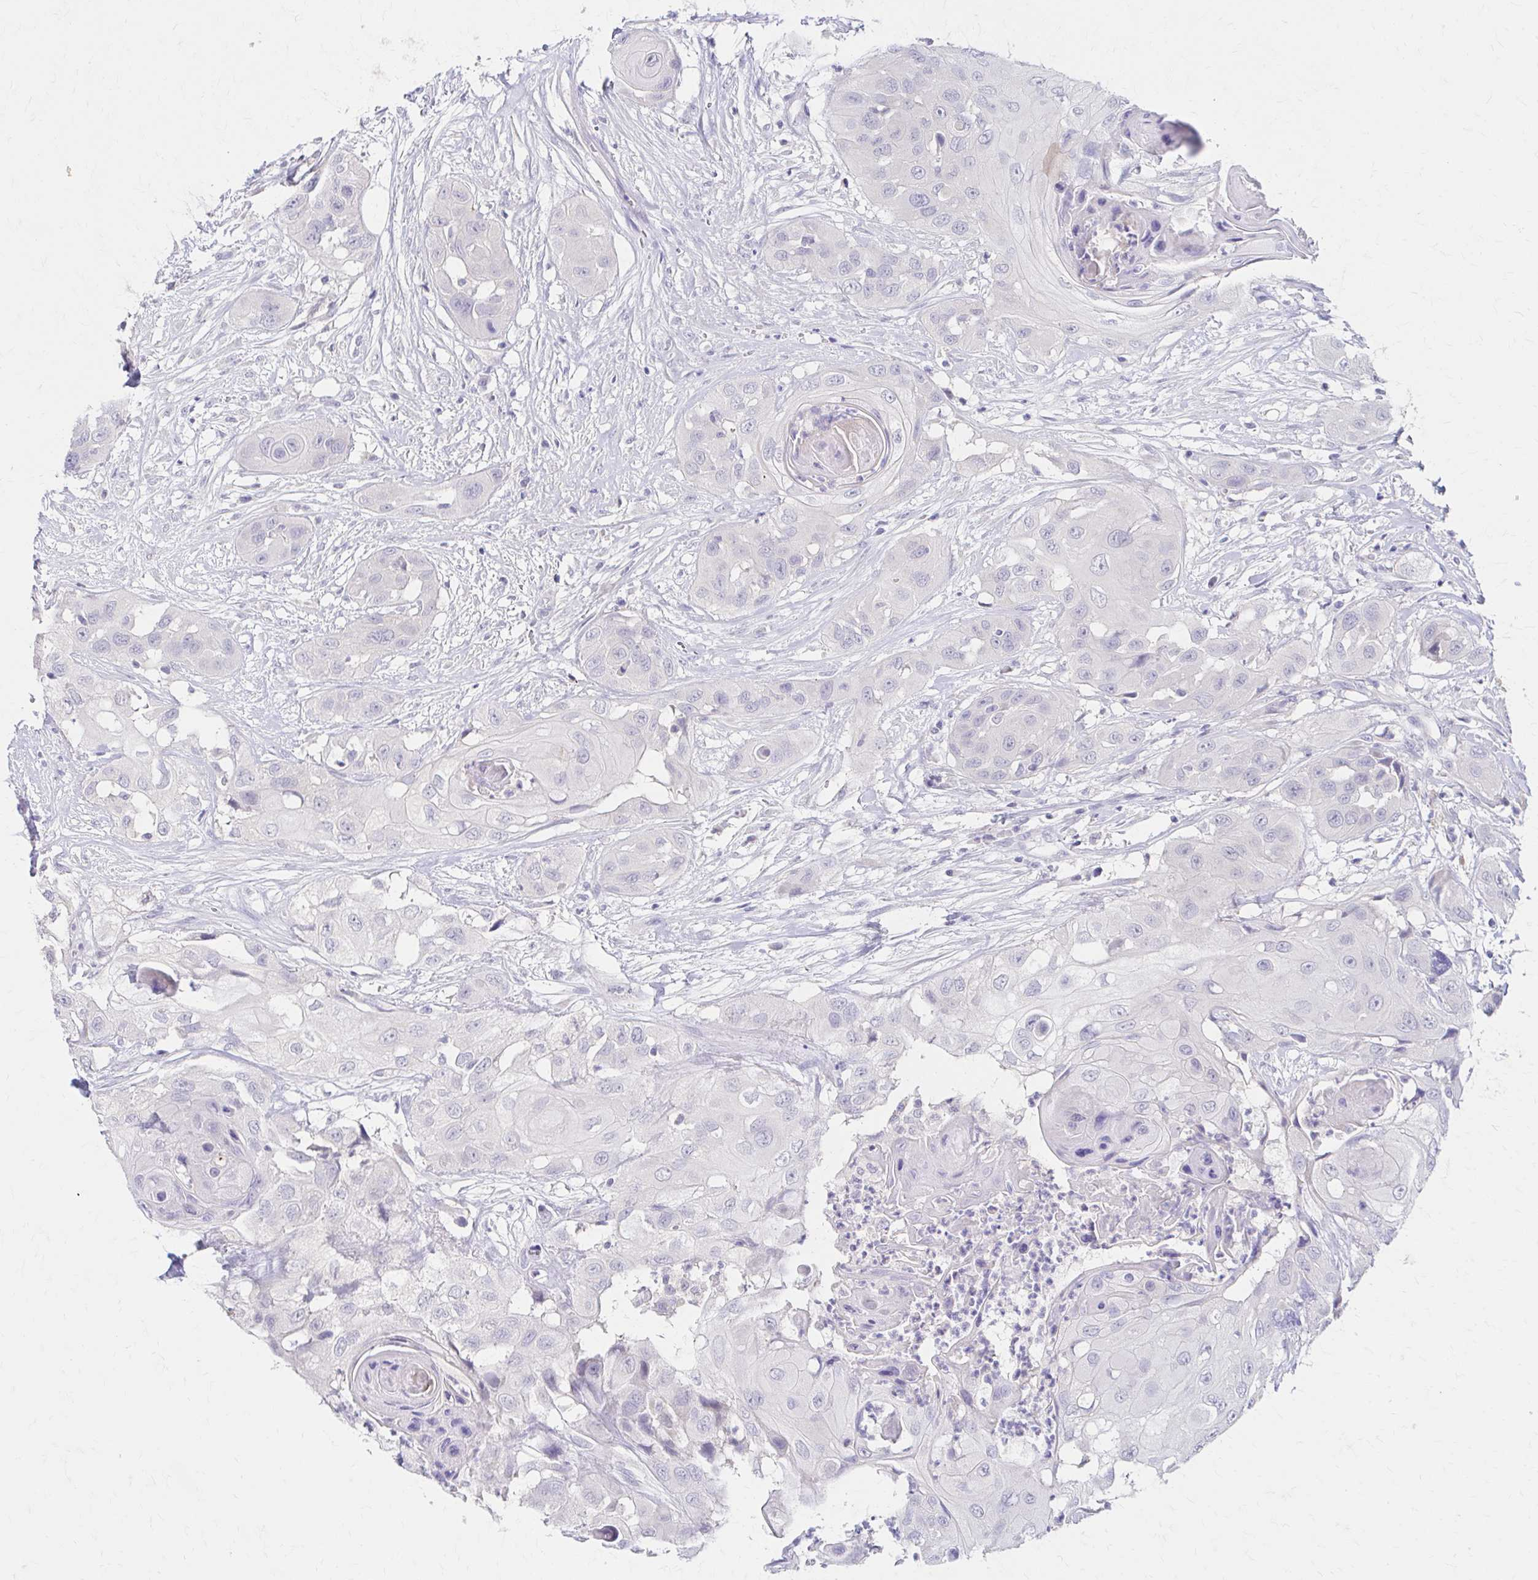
{"staining": {"intensity": "negative", "quantity": "none", "location": "none"}, "tissue": "head and neck cancer", "cell_type": "Tumor cells", "image_type": "cancer", "snomed": [{"axis": "morphology", "description": "Squamous cell carcinoma, NOS"}, {"axis": "topography", "description": "Head-Neck"}], "caption": "Immunohistochemistry photomicrograph of head and neck squamous cell carcinoma stained for a protein (brown), which shows no expression in tumor cells.", "gene": "AZGP1", "patient": {"sex": "male", "age": 83}}